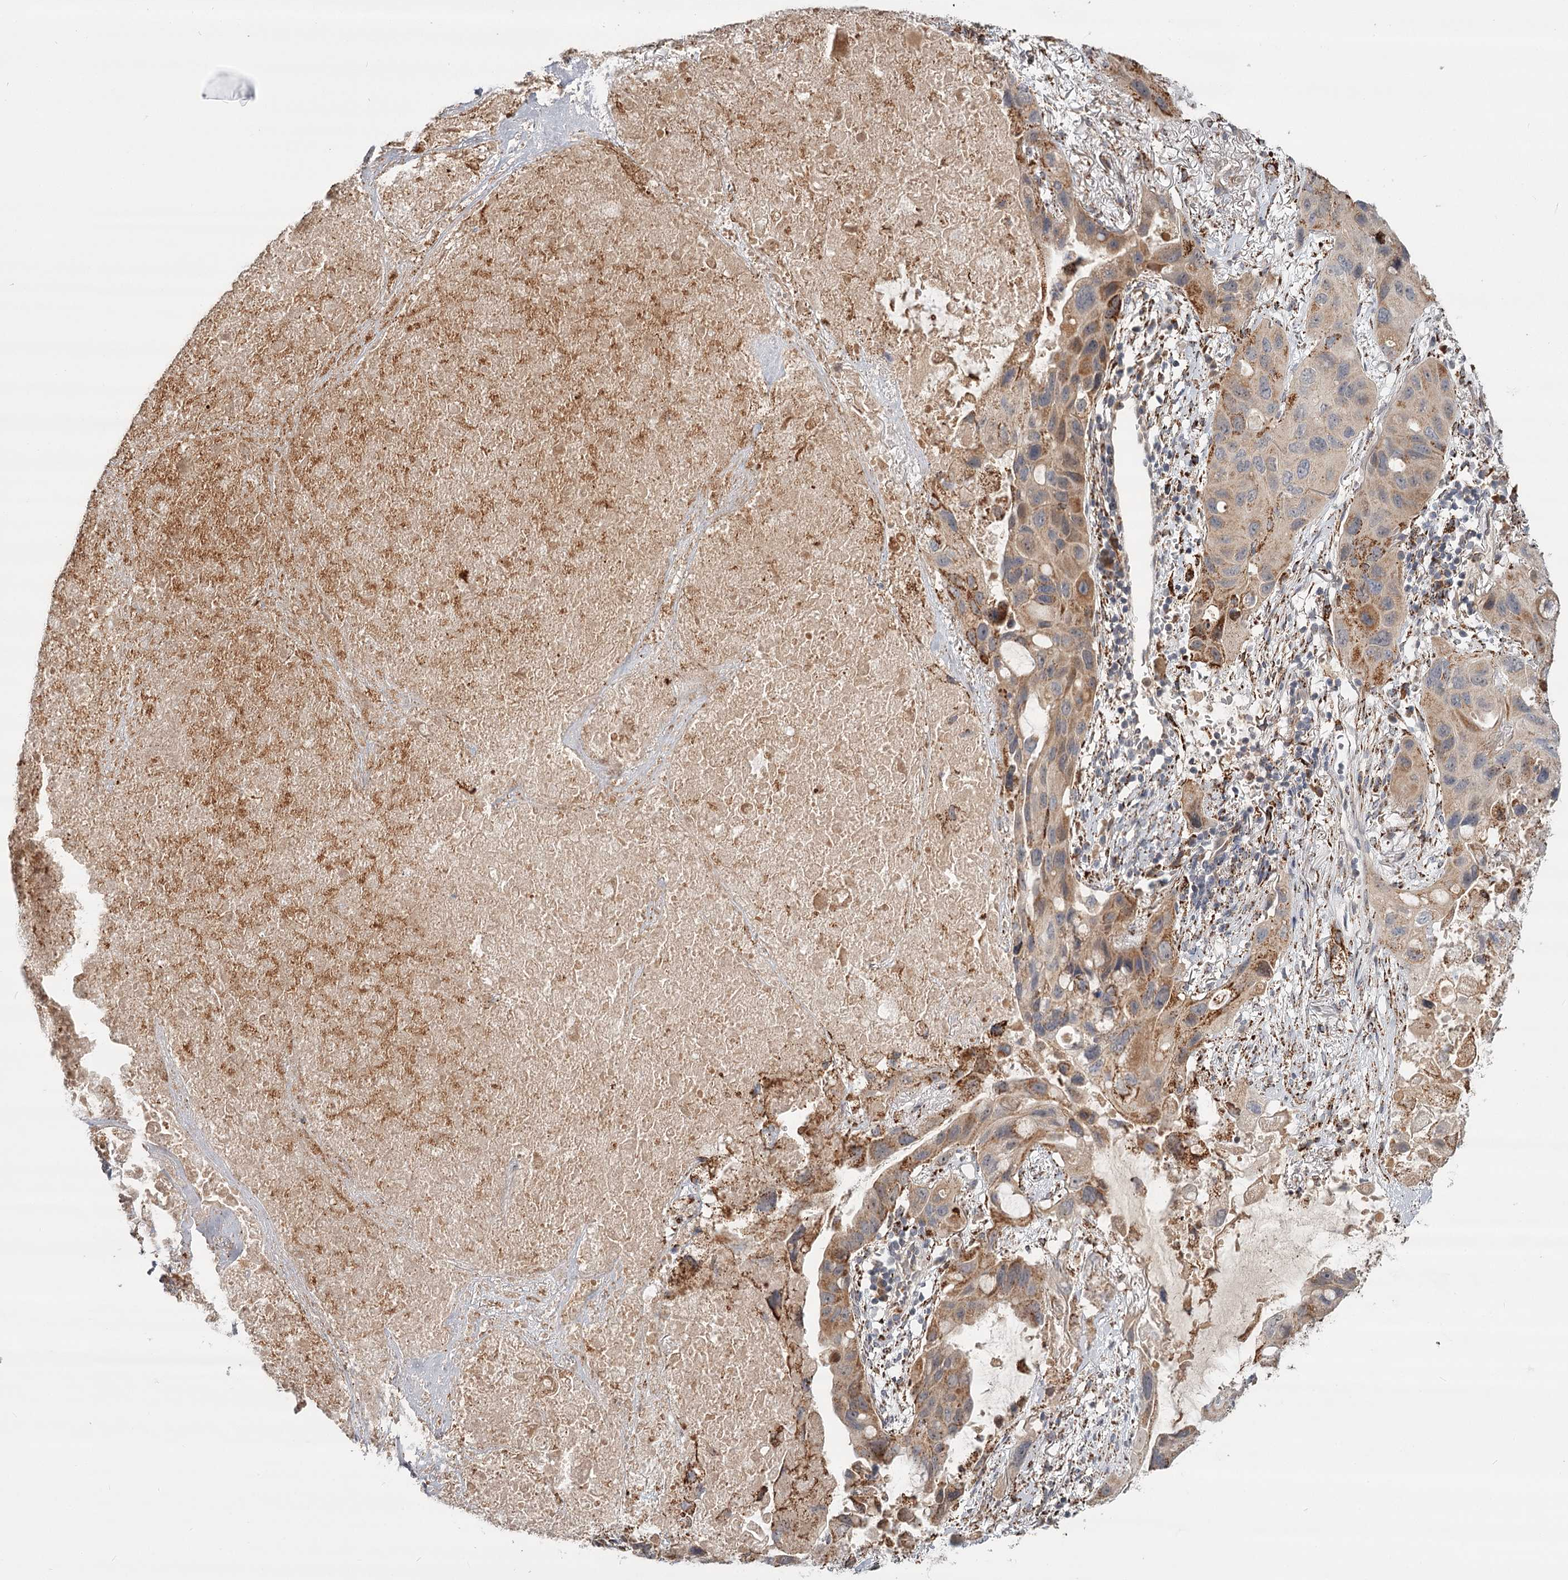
{"staining": {"intensity": "moderate", "quantity": ">75%", "location": "cytoplasmic/membranous"}, "tissue": "lung cancer", "cell_type": "Tumor cells", "image_type": "cancer", "snomed": [{"axis": "morphology", "description": "Squamous cell carcinoma, NOS"}, {"axis": "topography", "description": "Lung"}], "caption": "A brown stain highlights moderate cytoplasmic/membranous positivity of a protein in lung cancer (squamous cell carcinoma) tumor cells. Nuclei are stained in blue.", "gene": "CDC123", "patient": {"sex": "female", "age": 73}}